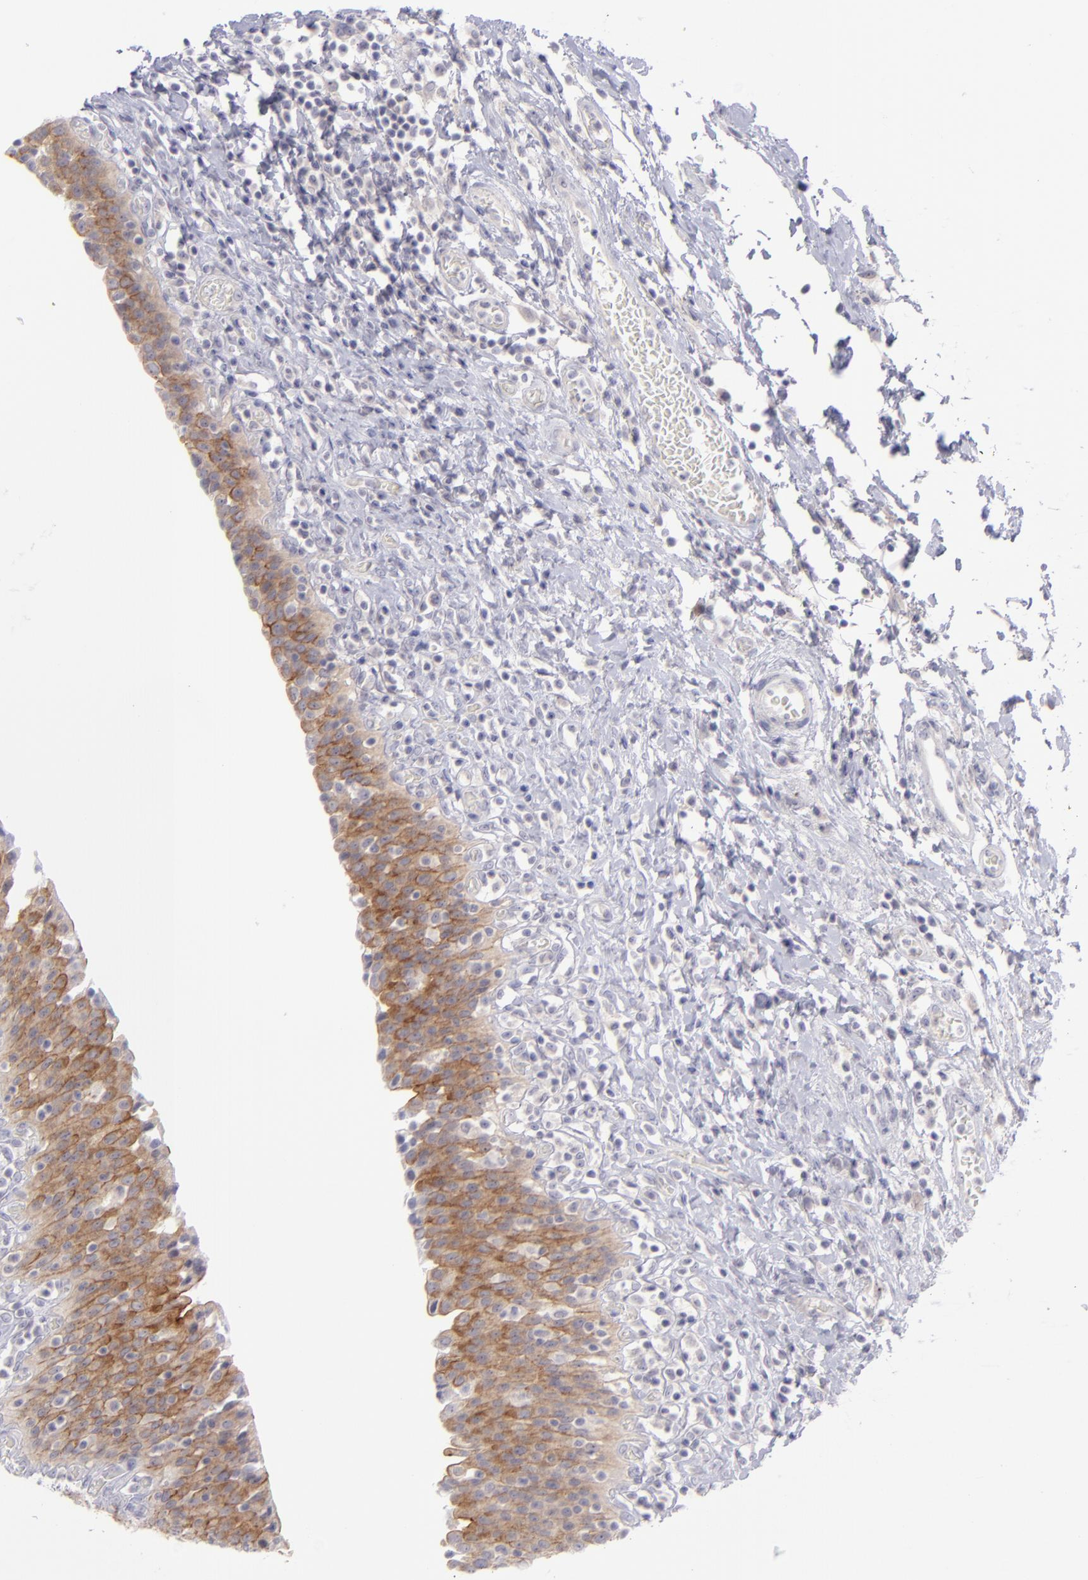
{"staining": {"intensity": "moderate", "quantity": ">75%", "location": "cytoplasmic/membranous"}, "tissue": "urinary bladder", "cell_type": "Urothelial cells", "image_type": "normal", "snomed": [{"axis": "morphology", "description": "Normal tissue, NOS"}, {"axis": "topography", "description": "Urinary bladder"}], "caption": "Immunohistochemical staining of benign urinary bladder exhibits medium levels of moderate cytoplasmic/membranous positivity in about >75% of urothelial cells. (IHC, brightfield microscopy, high magnification).", "gene": "EVPL", "patient": {"sex": "male", "age": 51}}